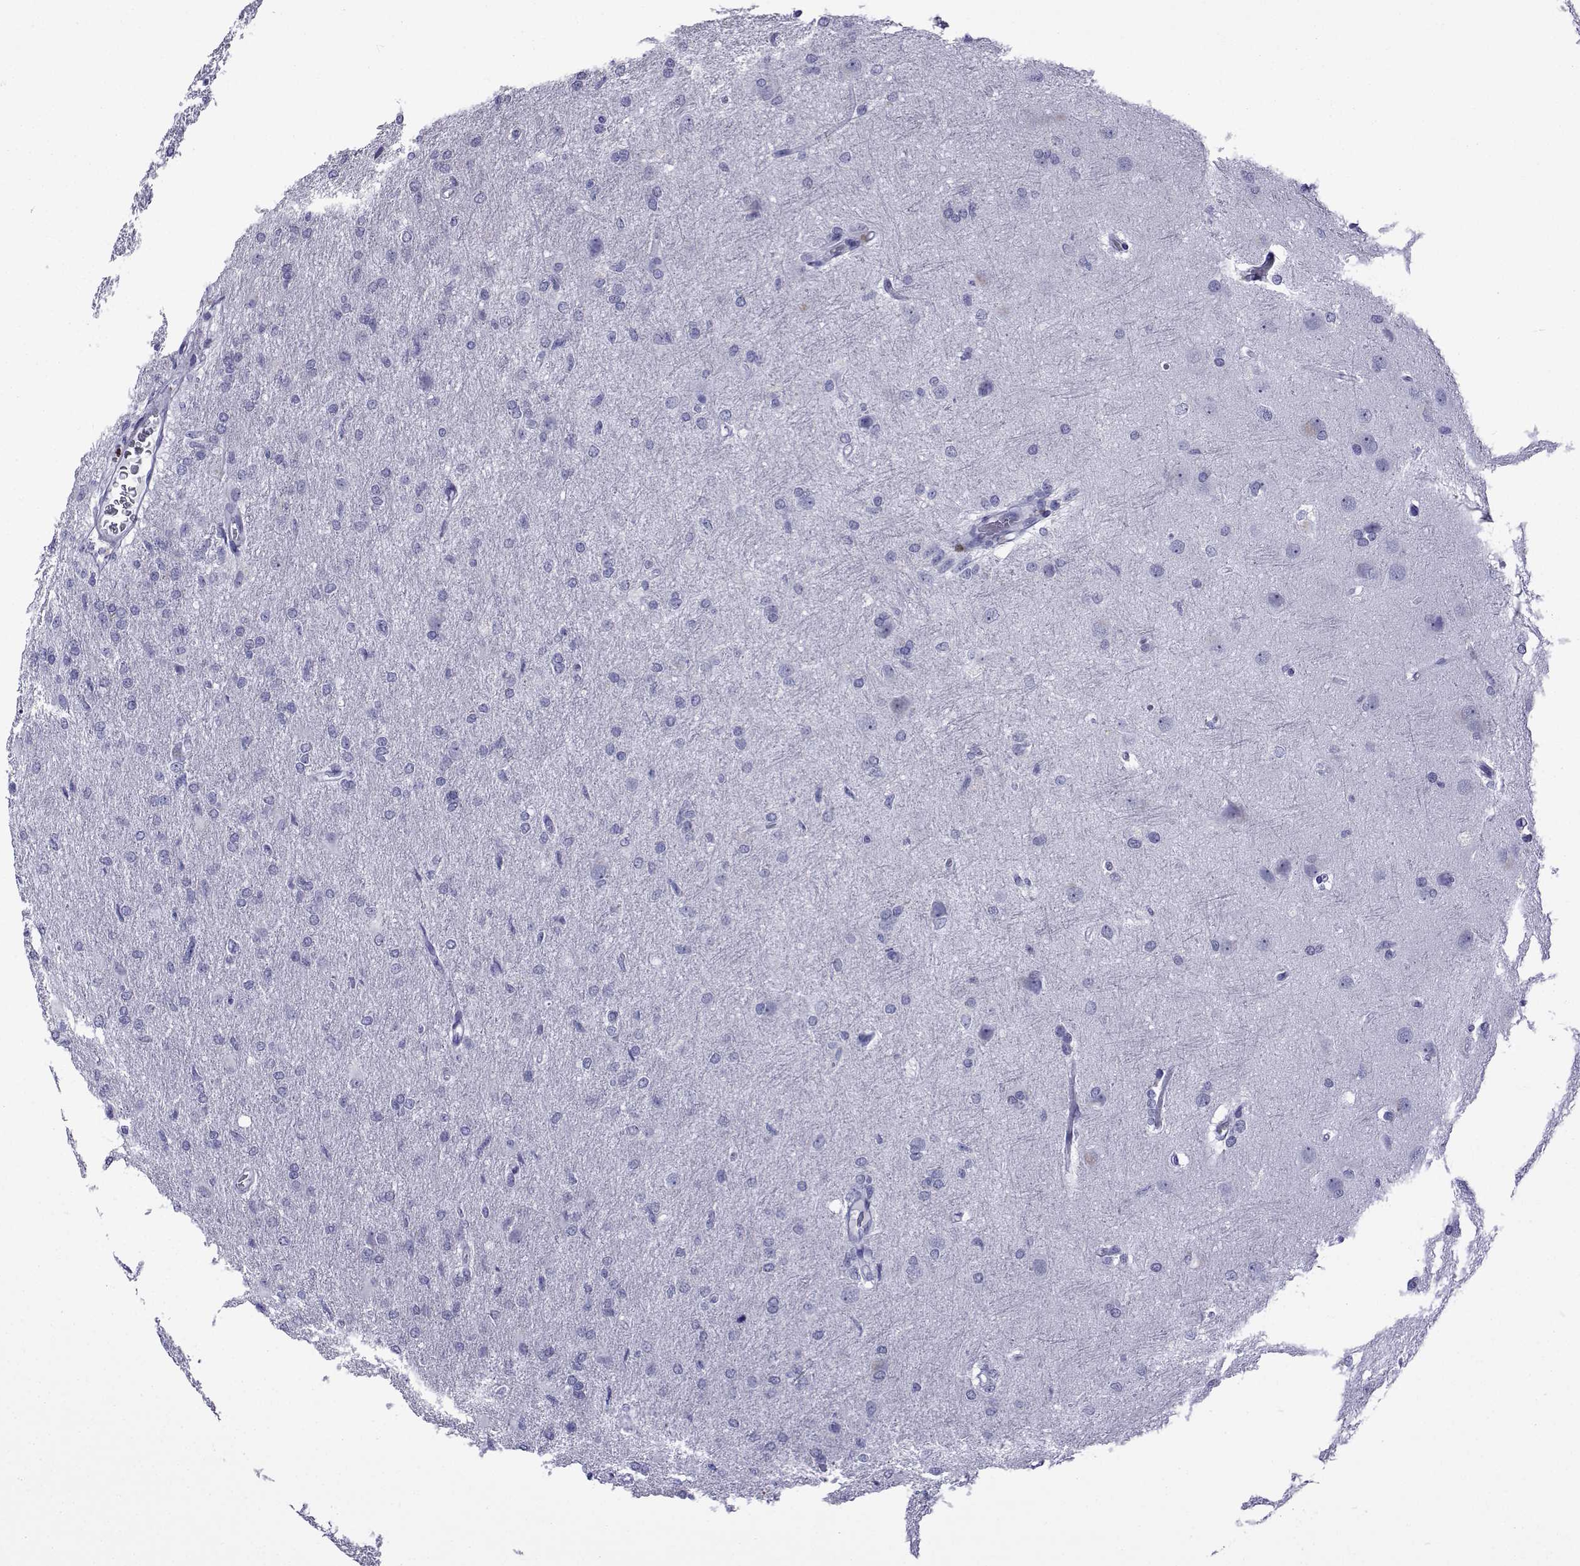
{"staining": {"intensity": "negative", "quantity": "none", "location": "none"}, "tissue": "glioma", "cell_type": "Tumor cells", "image_type": "cancer", "snomed": [{"axis": "morphology", "description": "Glioma, malignant, High grade"}, {"axis": "topography", "description": "Brain"}], "caption": "A micrograph of malignant glioma (high-grade) stained for a protein shows no brown staining in tumor cells.", "gene": "ACTL7A", "patient": {"sex": "male", "age": 68}}